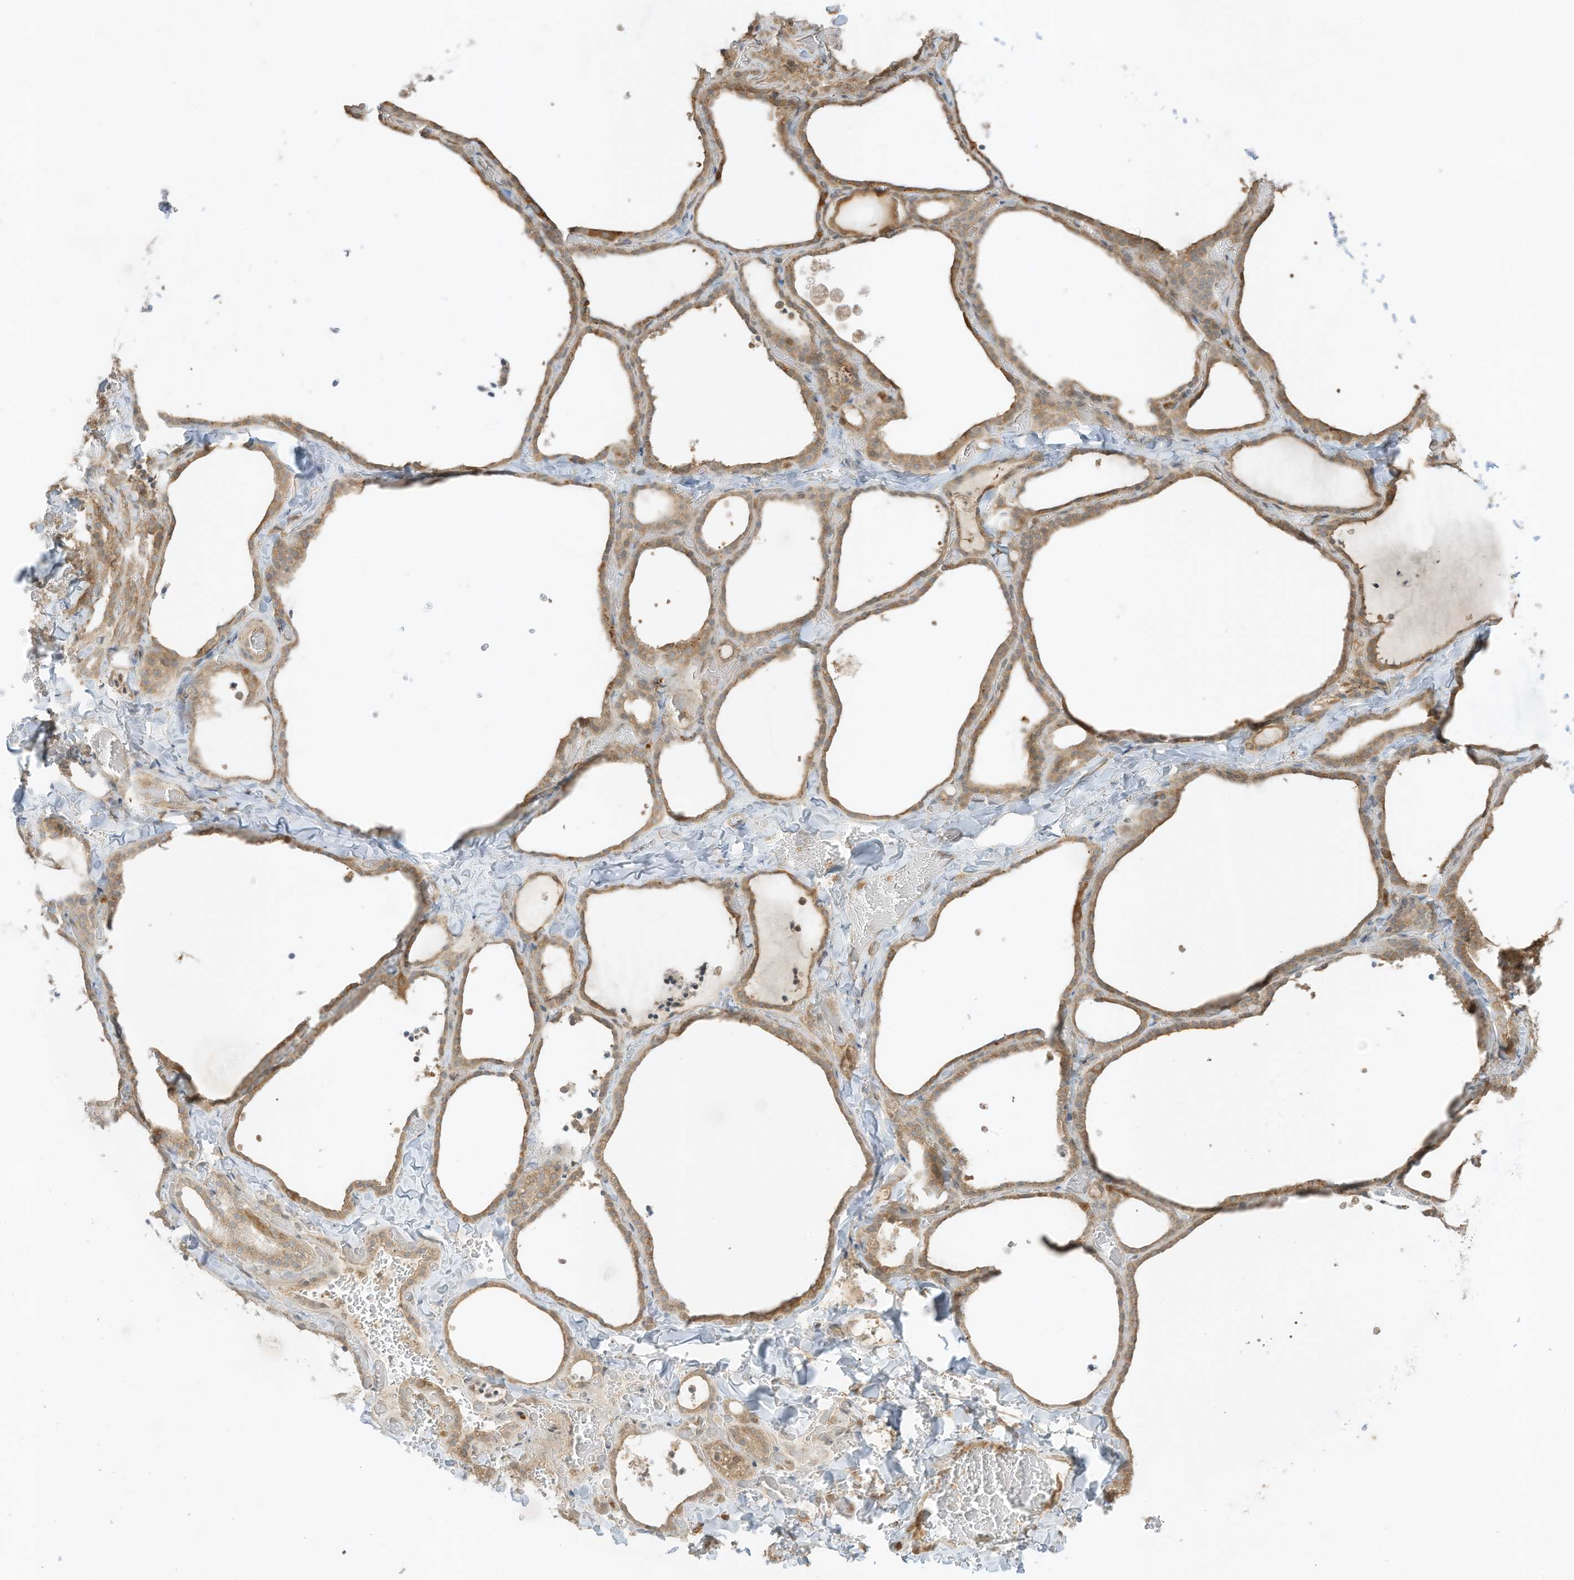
{"staining": {"intensity": "moderate", "quantity": ">75%", "location": "cytoplasmic/membranous"}, "tissue": "thyroid gland", "cell_type": "Glandular cells", "image_type": "normal", "snomed": [{"axis": "morphology", "description": "Normal tissue, NOS"}, {"axis": "topography", "description": "Thyroid gland"}], "caption": "Immunohistochemistry (IHC) histopathology image of normal human thyroid gland stained for a protein (brown), which exhibits medium levels of moderate cytoplasmic/membranous positivity in approximately >75% of glandular cells.", "gene": "SLC25A12", "patient": {"sex": "female", "age": 22}}